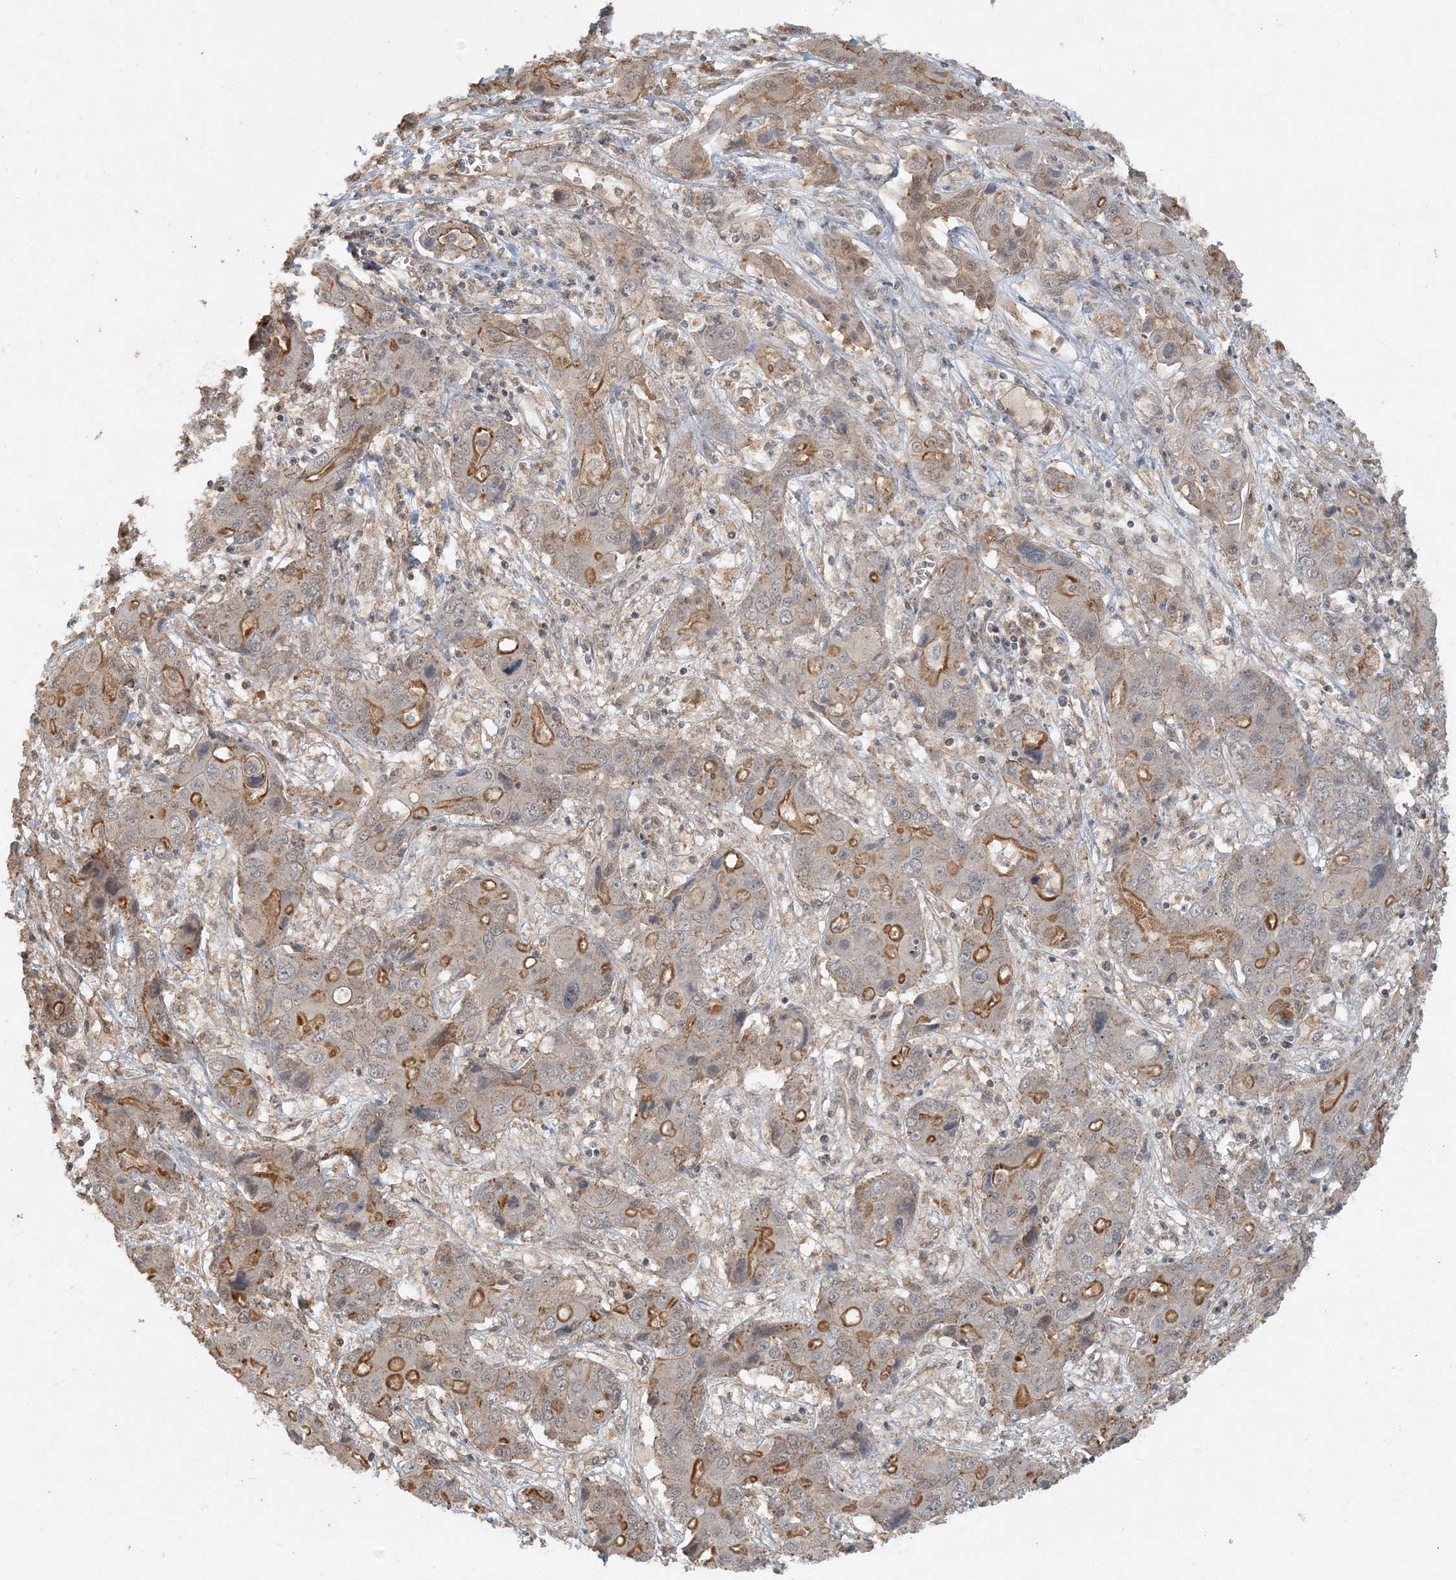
{"staining": {"intensity": "moderate", "quantity": "25%-75%", "location": "cytoplasmic/membranous"}, "tissue": "liver cancer", "cell_type": "Tumor cells", "image_type": "cancer", "snomed": [{"axis": "morphology", "description": "Cholangiocarcinoma"}, {"axis": "topography", "description": "Liver"}], "caption": "Cholangiocarcinoma (liver) stained with a protein marker demonstrates moderate staining in tumor cells.", "gene": "AK9", "patient": {"sex": "male", "age": 67}}